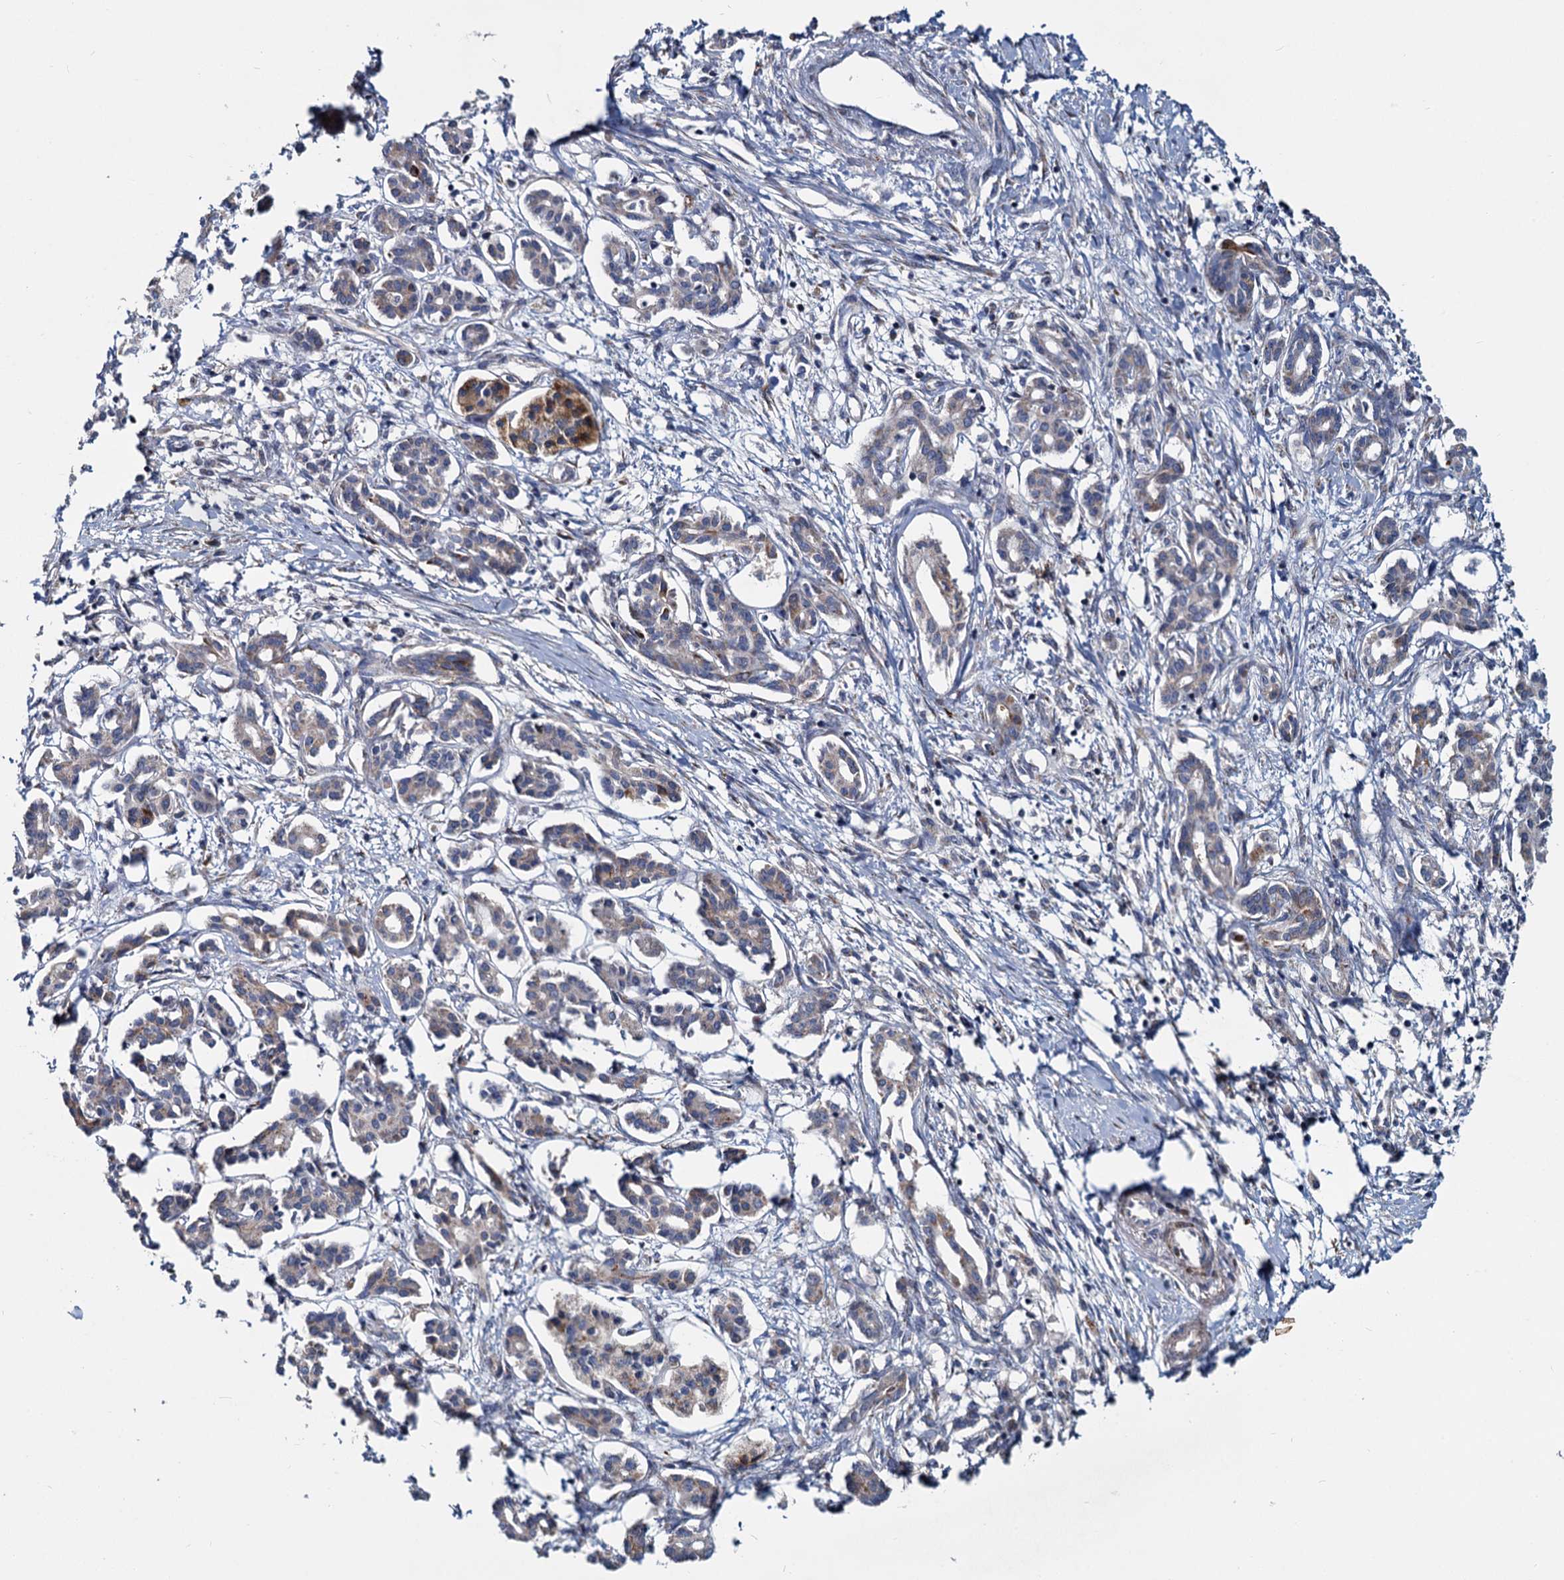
{"staining": {"intensity": "weak", "quantity": "<25%", "location": "cytoplasmic/membranous"}, "tissue": "pancreatic cancer", "cell_type": "Tumor cells", "image_type": "cancer", "snomed": [{"axis": "morphology", "description": "Adenocarcinoma, NOS"}, {"axis": "topography", "description": "Pancreas"}], "caption": "The immunohistochemistry (IHC) micrograph has no significant positivity in tumor cells of pancreatic cancer tissue.", "gene": "DCUN1D2", "patient": {"sex": "female", "age": 50}}